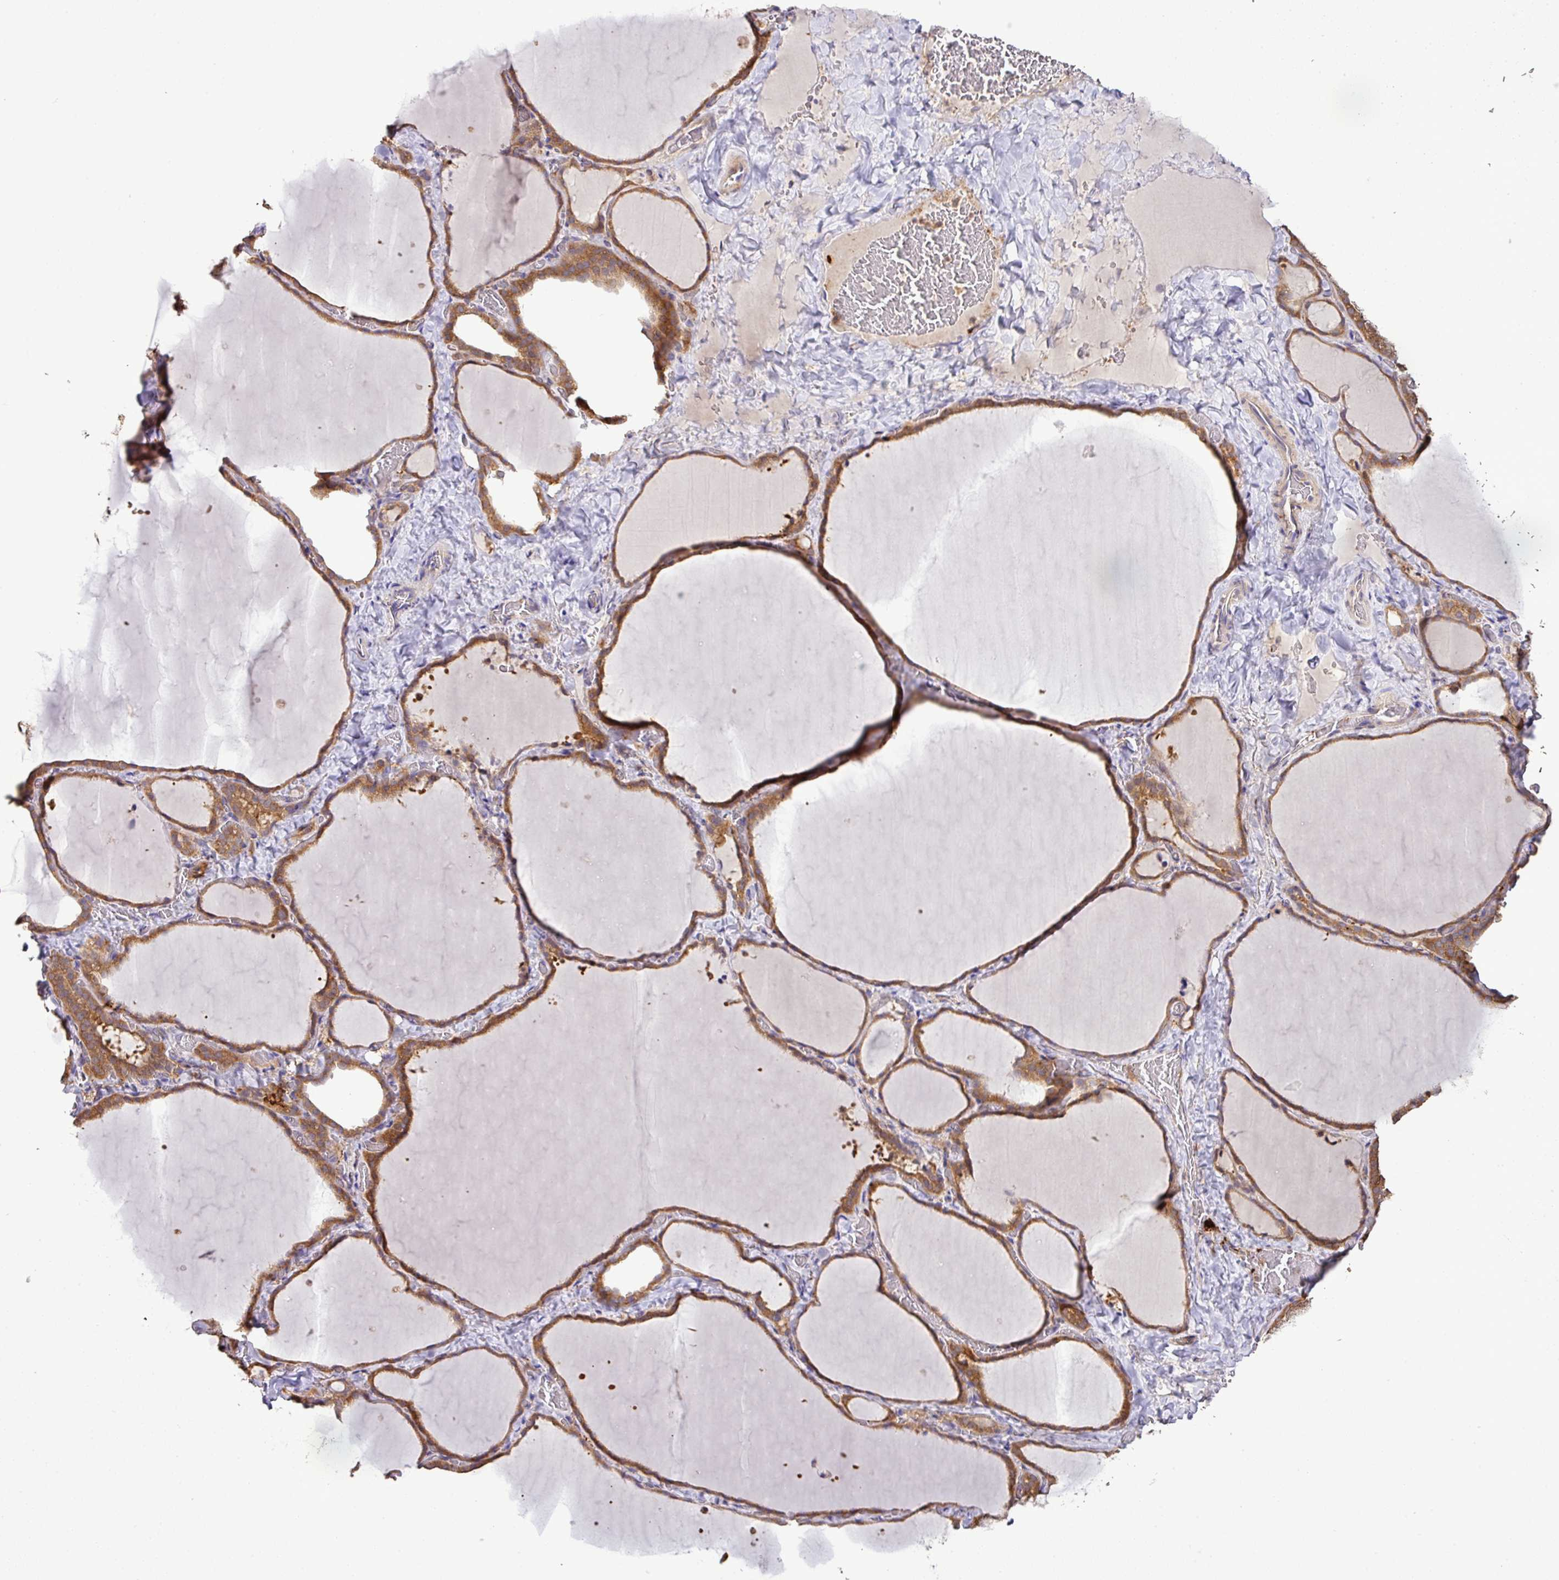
{"staining": {"intensity": "moderate", "quantity": ">75%", "location": "cytoplasmic/membranous"}, "tissue": "thyroid gland", "cell_type": "Glandular cells", "image_type": "normal", "snomed": [{"axis": "morphology", "description": "Normal tissue, NOS"}, {"axis": "topography", "description": "Thyroid gland"}], "caption": "Immunohistochemical staining of normal thyroid gland reveals medium levels of moderate cytoplasmic/membranous positivity in about >75% of glandular cells.", "gene": "TMEM107", "patient": {"sex": "female", "age": 22}}